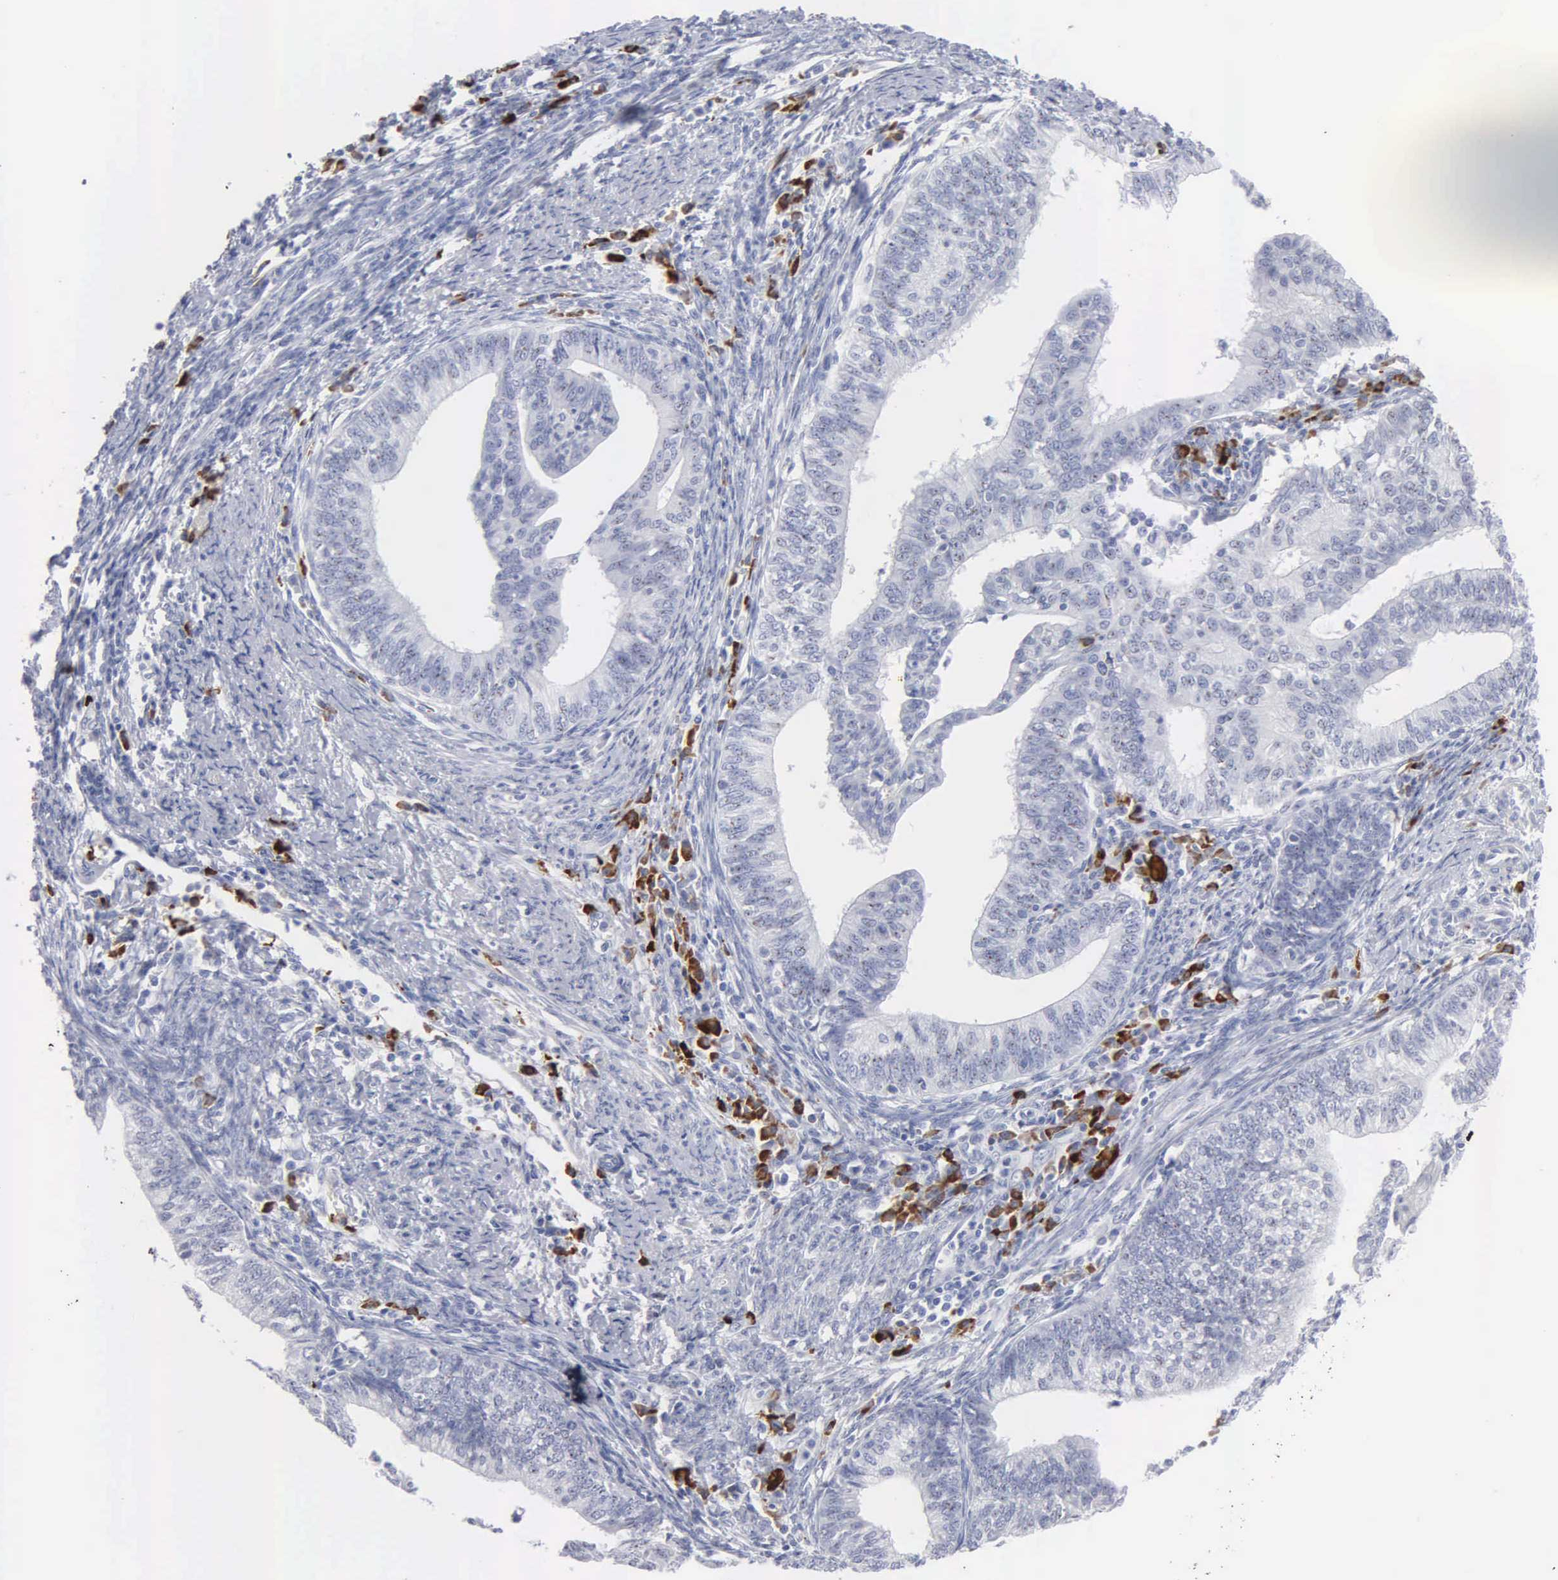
{"staining": {"intensity": "negative", "quantity": "none", "location": "none"}, "tissue": "endometrial cancer", "cell_type": "Tumor cells", "image_type": "cancer", "snomed": [{"axis": "morphology", "description": "Adenocarcinoma, NOS"}, {"axis": "topography", "description": "Endometrium"}], "caption": "The histopathology image displays no staining of tumor cells in endometrial adenocarcinoma.", "gene": "ASPHD2", "patient": {"sex": "female", "age": 66}}